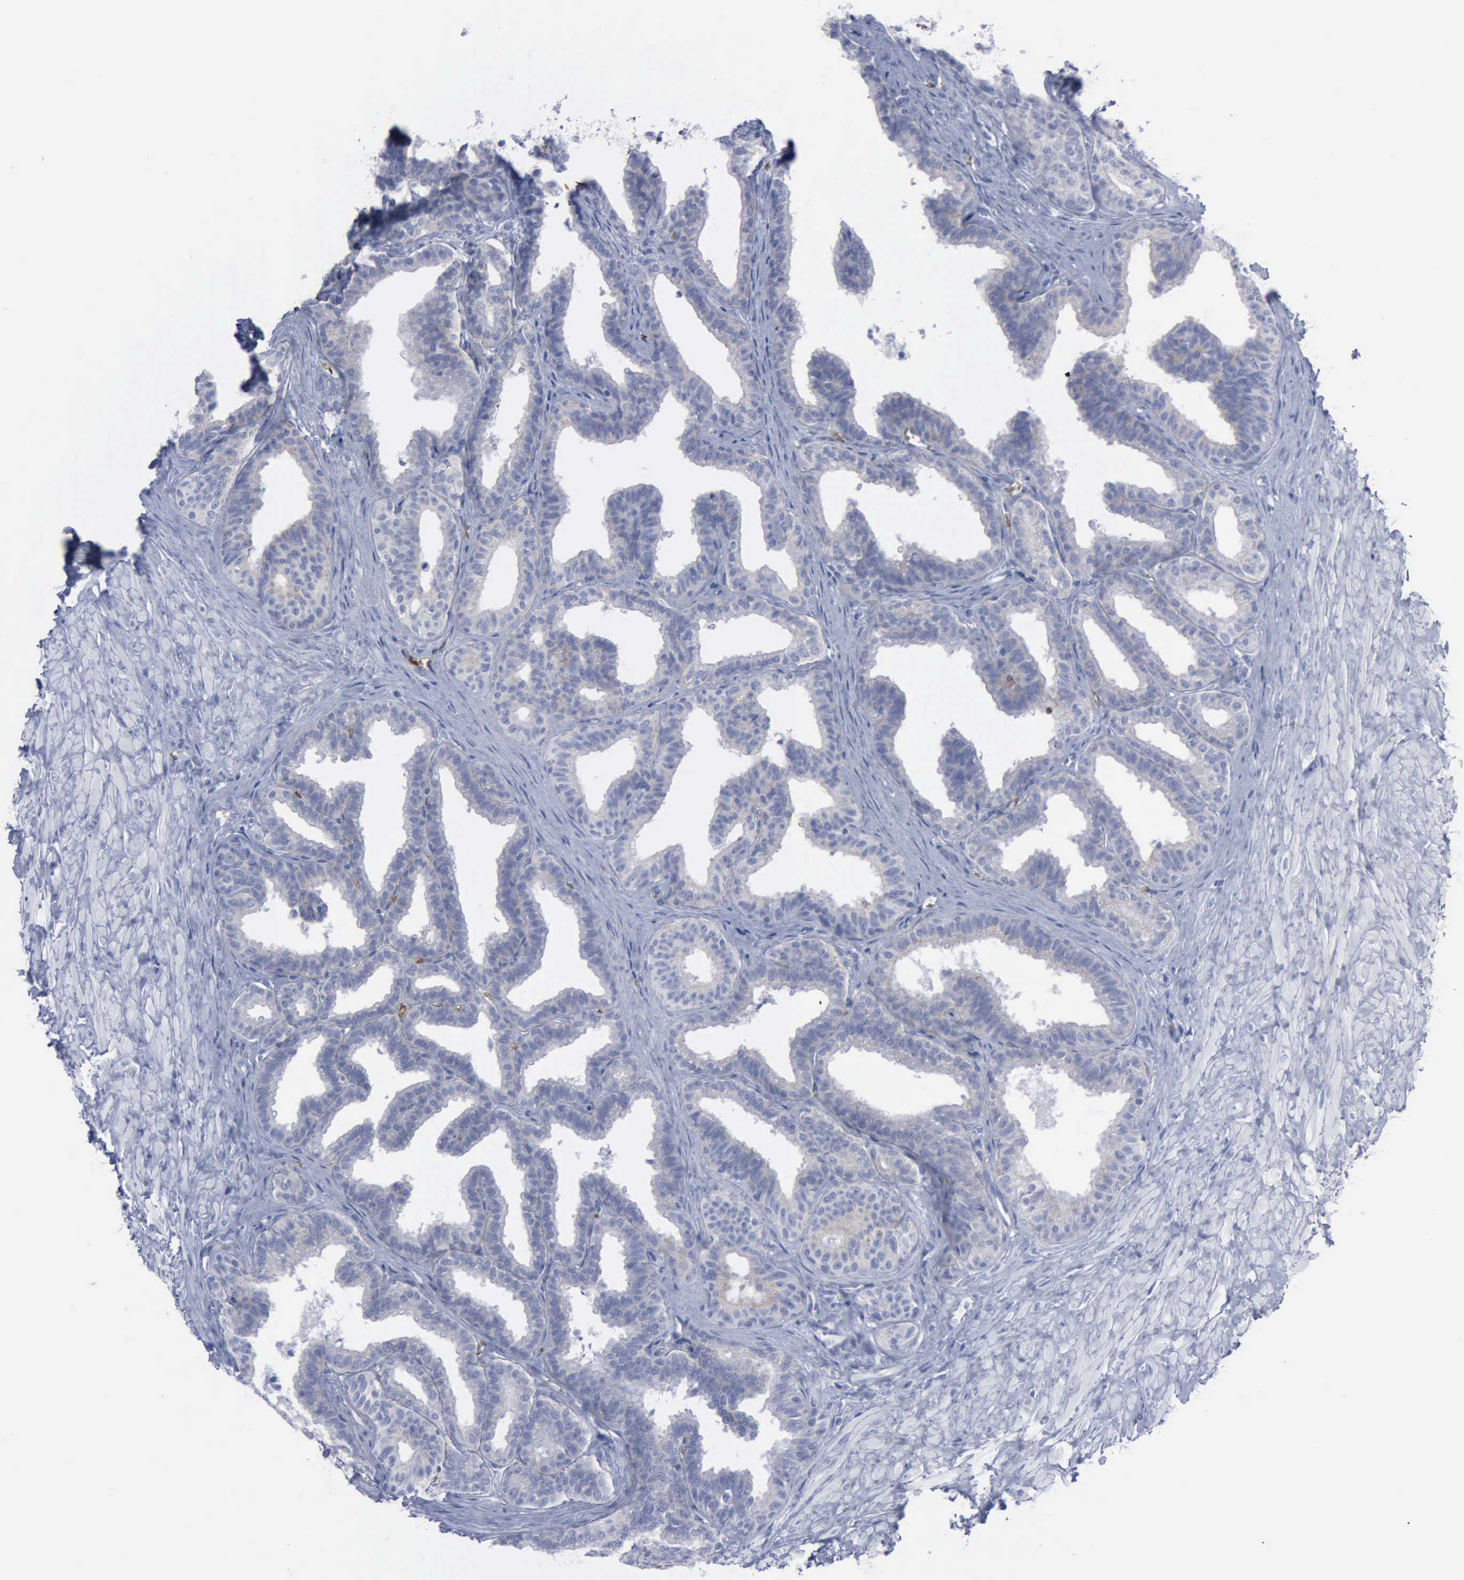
{"staining": {"intensity": "negative", "quantity": "none", "location": "none"}, "tissue": "seminal vesicle", "cell_type": "Glandular cells", "image_type": "normal", "snomed": [{"axis": "morphology", "description": "Normal tissue, NOS"}, {"axis": "topography", "description": "Seminal veicle"}], "caption": "High power microscopy image of an IHC histopathology image of unremarkable seminal vesicle, revealing no significant expression in glandular cells. (Brightfield microscopy of DAB (3,3'-diaminobenzidine) immunohistochemistry at high magnification).", "gene": "TGFB1", "patient": {"sex": "male", "age": 26}}